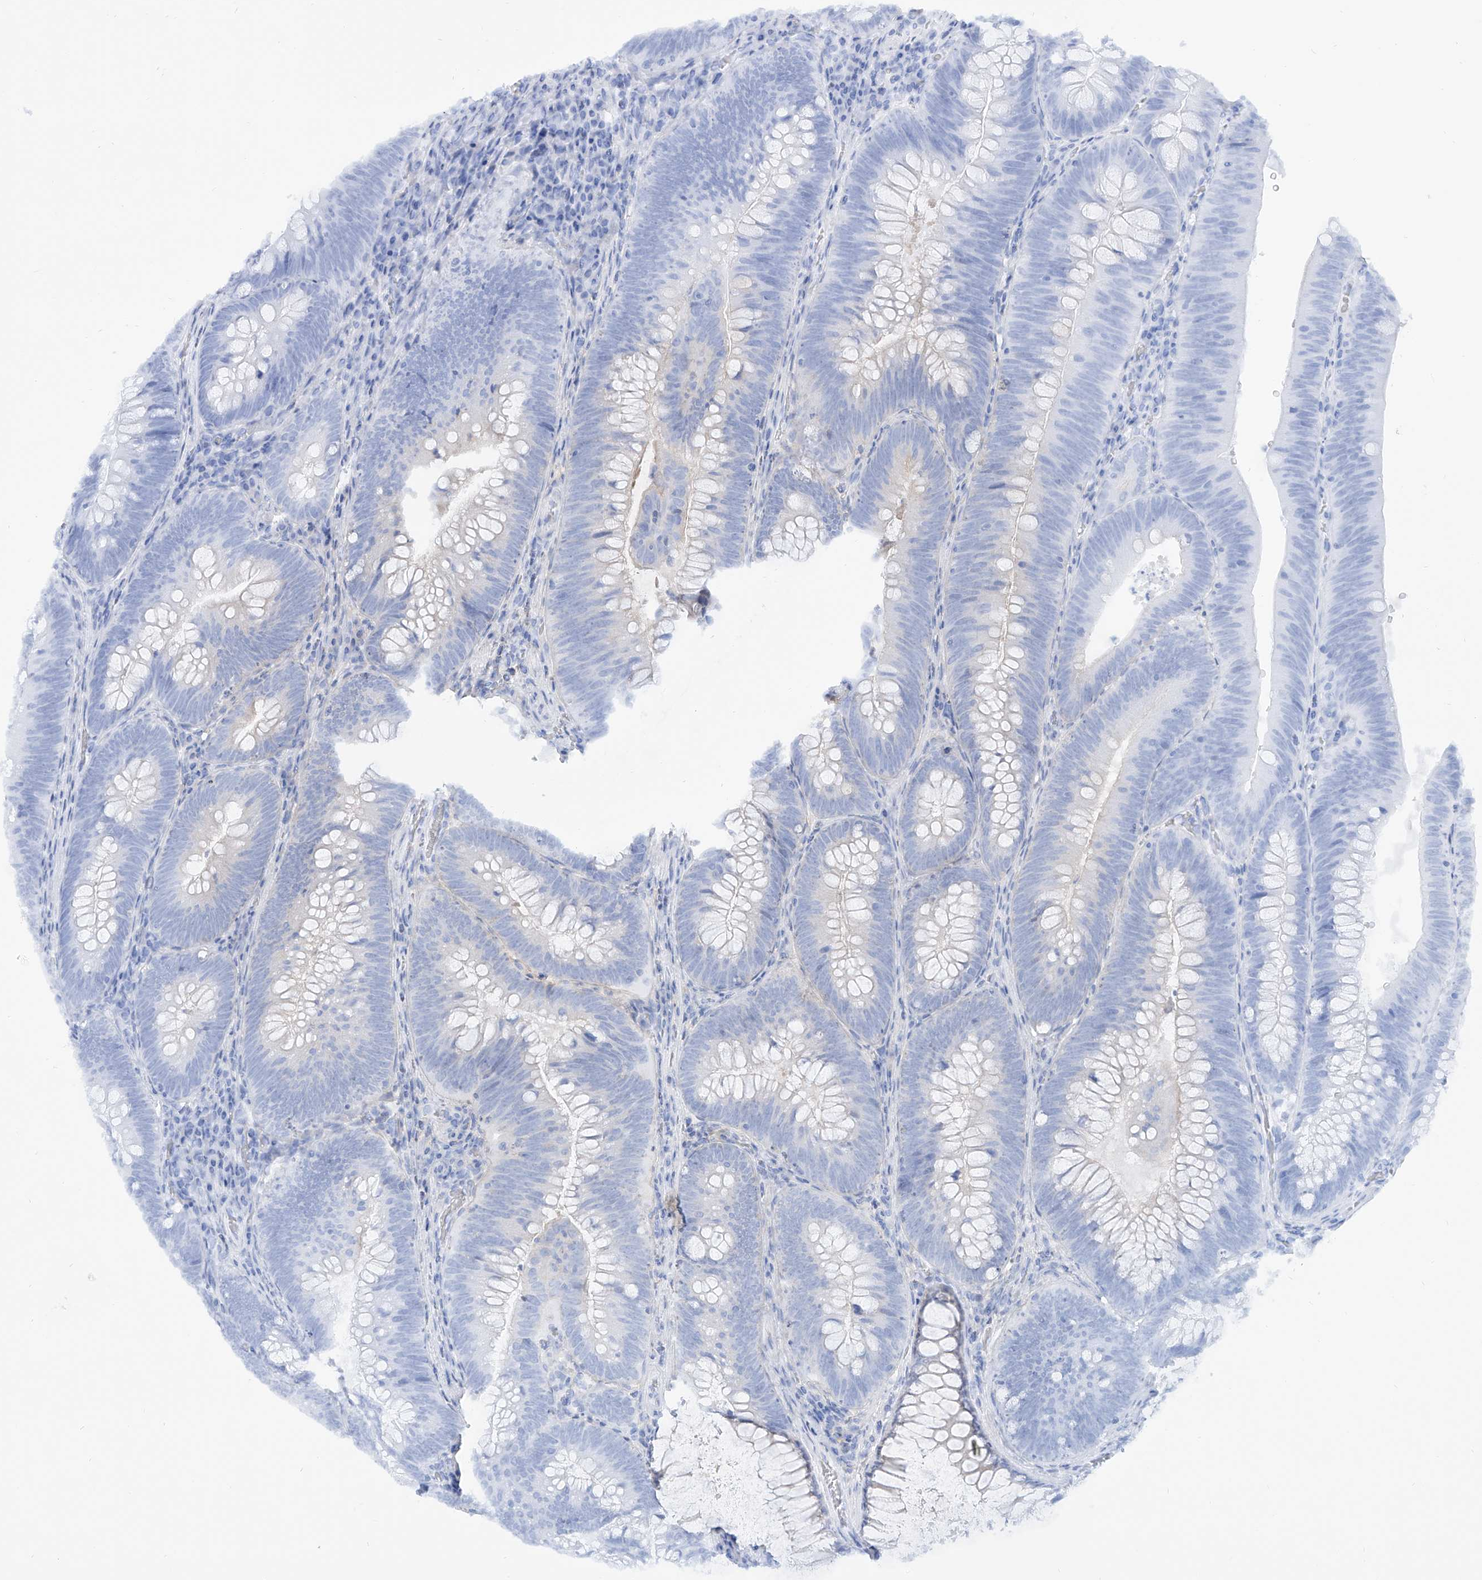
{"staining": {"intensity": "negative", "quantity": "none", "location": "none"}, "tissue": "colorectal cancer", "cell_type": "Tumor cells", "image_type": "cancer", "snomed": [{"axis": "morphology", "description": "Normal tissue, NOS"}, {"axis": "topography", "description": "Colon"}], "caption": "The immunohistochemistry (IHC) histopathology image has no significant staining in tumor cells of colorectal cancer tissue. (DAB IHC with hematoxylin counter stain).", "gene": "PDXK", "patient": {"sex": "female", "age": 82}}